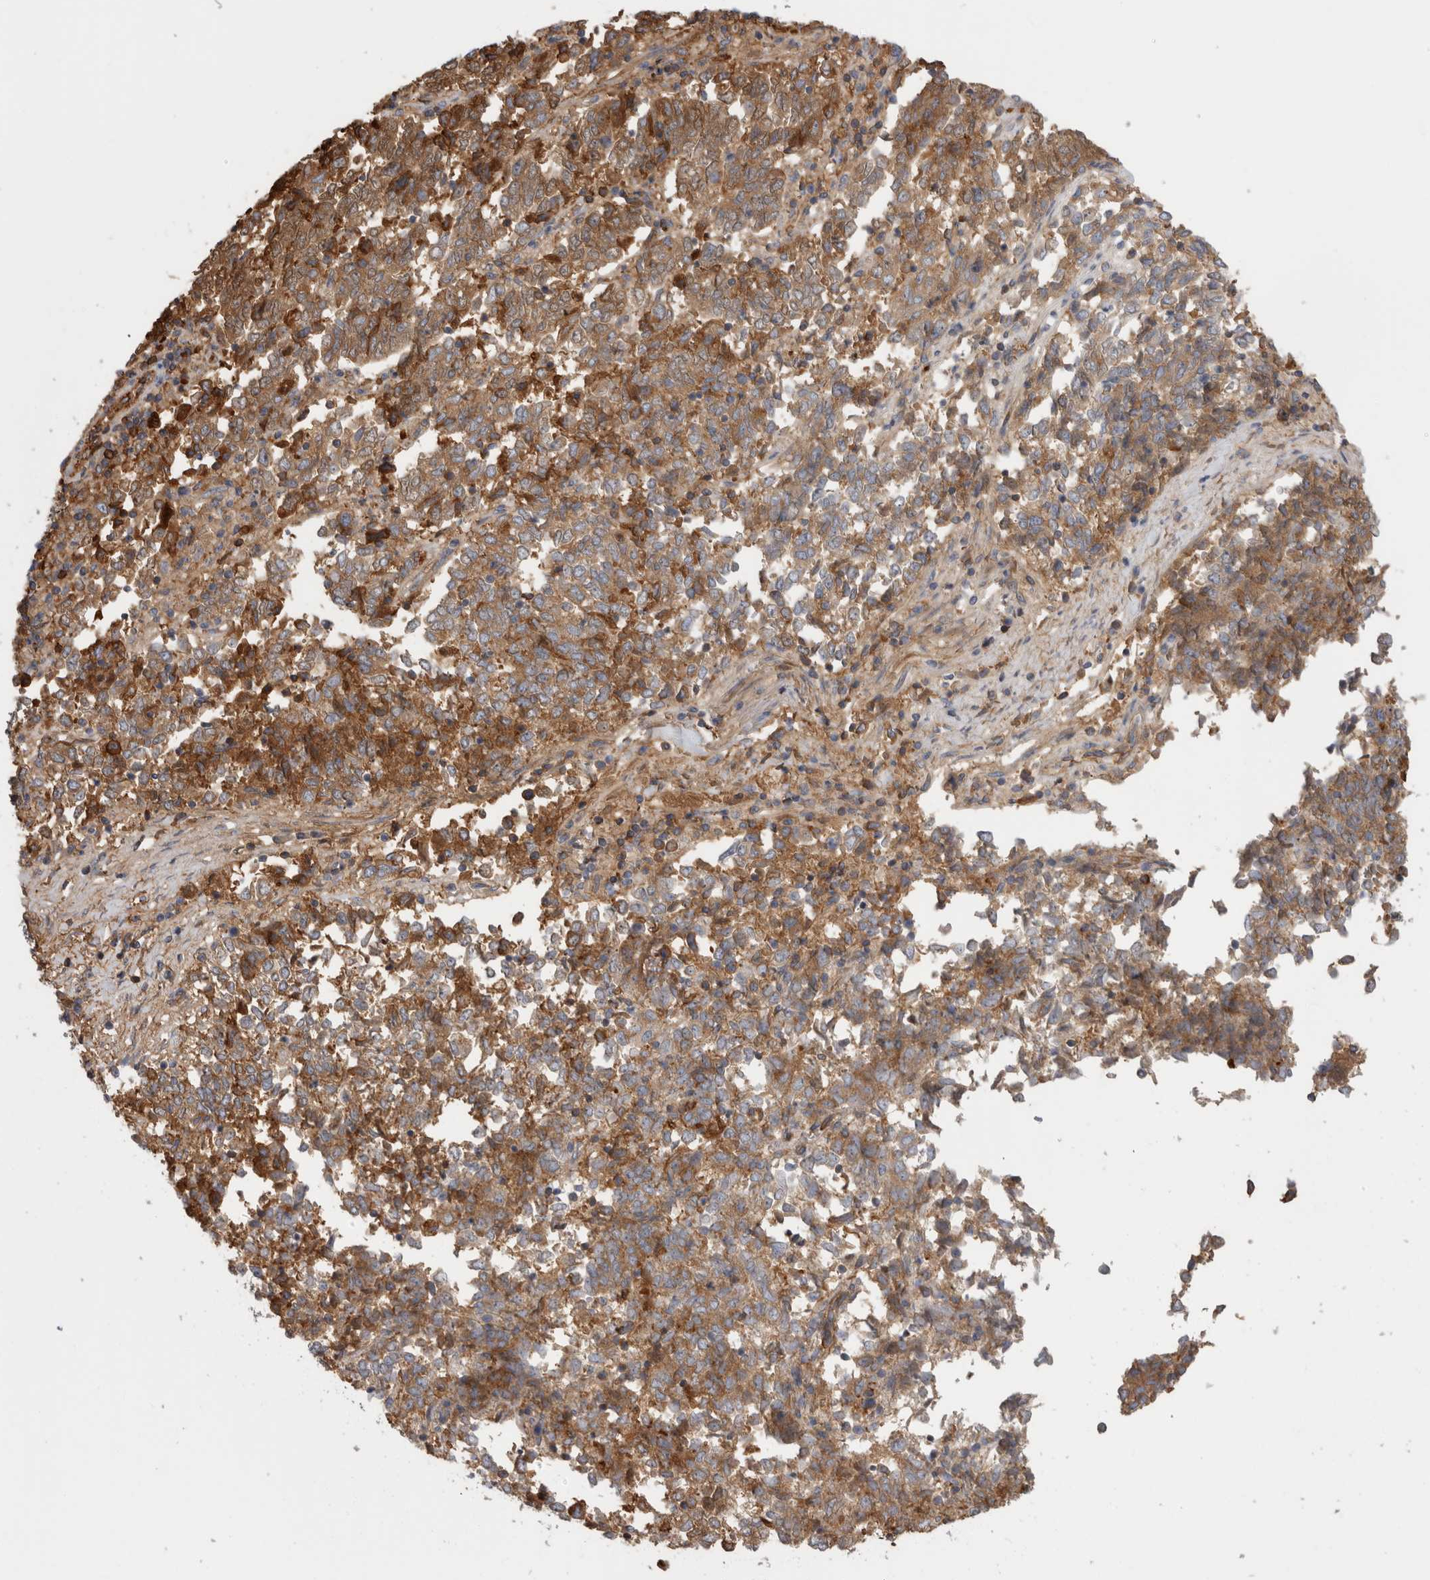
{"staining": {"intensity": "moderate", "quantity": ">75%", "location": "cytoplasmic/membranous"}, "tissue": "endometrial cancer", "cell_type": "Tumor cells", "image_type": "cancer", "snomed": [{"axis": "morphology", "description": "Adenocarcinoma, NOS"}, {"axis": "topography", "description": "Endometrium"}], "caption": "Brown immunohistochemical staining in endometrial cancer (adenocarcinoma) reveals moderate cytoplasmic/membranous positivity in about >75% of tumor cells.", "gene": "TBCE", "patient": {"sex": "female", "age": 80}}